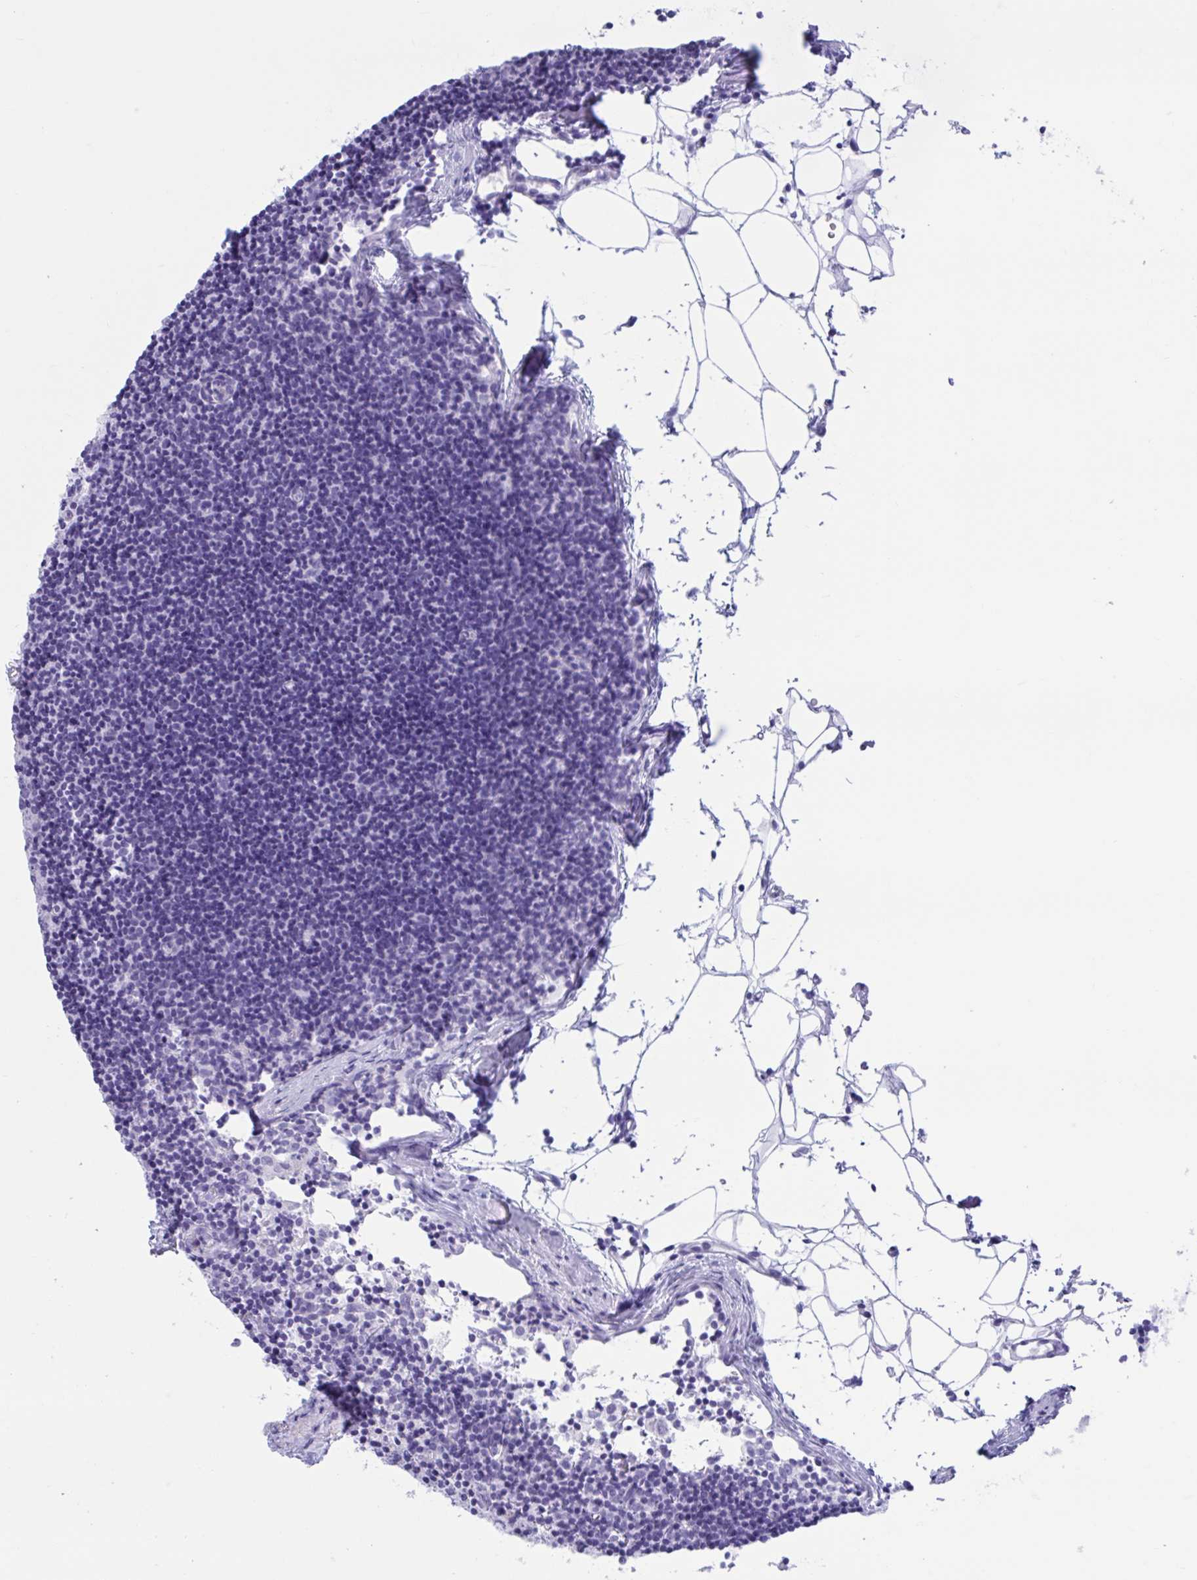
{"staining": {"intensity": "negative", "quantity": "none", "location": "none"}, "tissue": "lymph node", "cell_type": "Non-germinal center cells", "image_type": "normal", "snomed": [{"axis": "morphology", "description": "Normal tissue, NOS"}, {"axis": "topography", "description": "Lymph node"}], "caption": "Protein analysis of unremarkable lymph node demonstrates no significant positivity in non-germinal center cells.", "gene": "TMEM35A", "patient": {"sex": "female", "age": 45}}